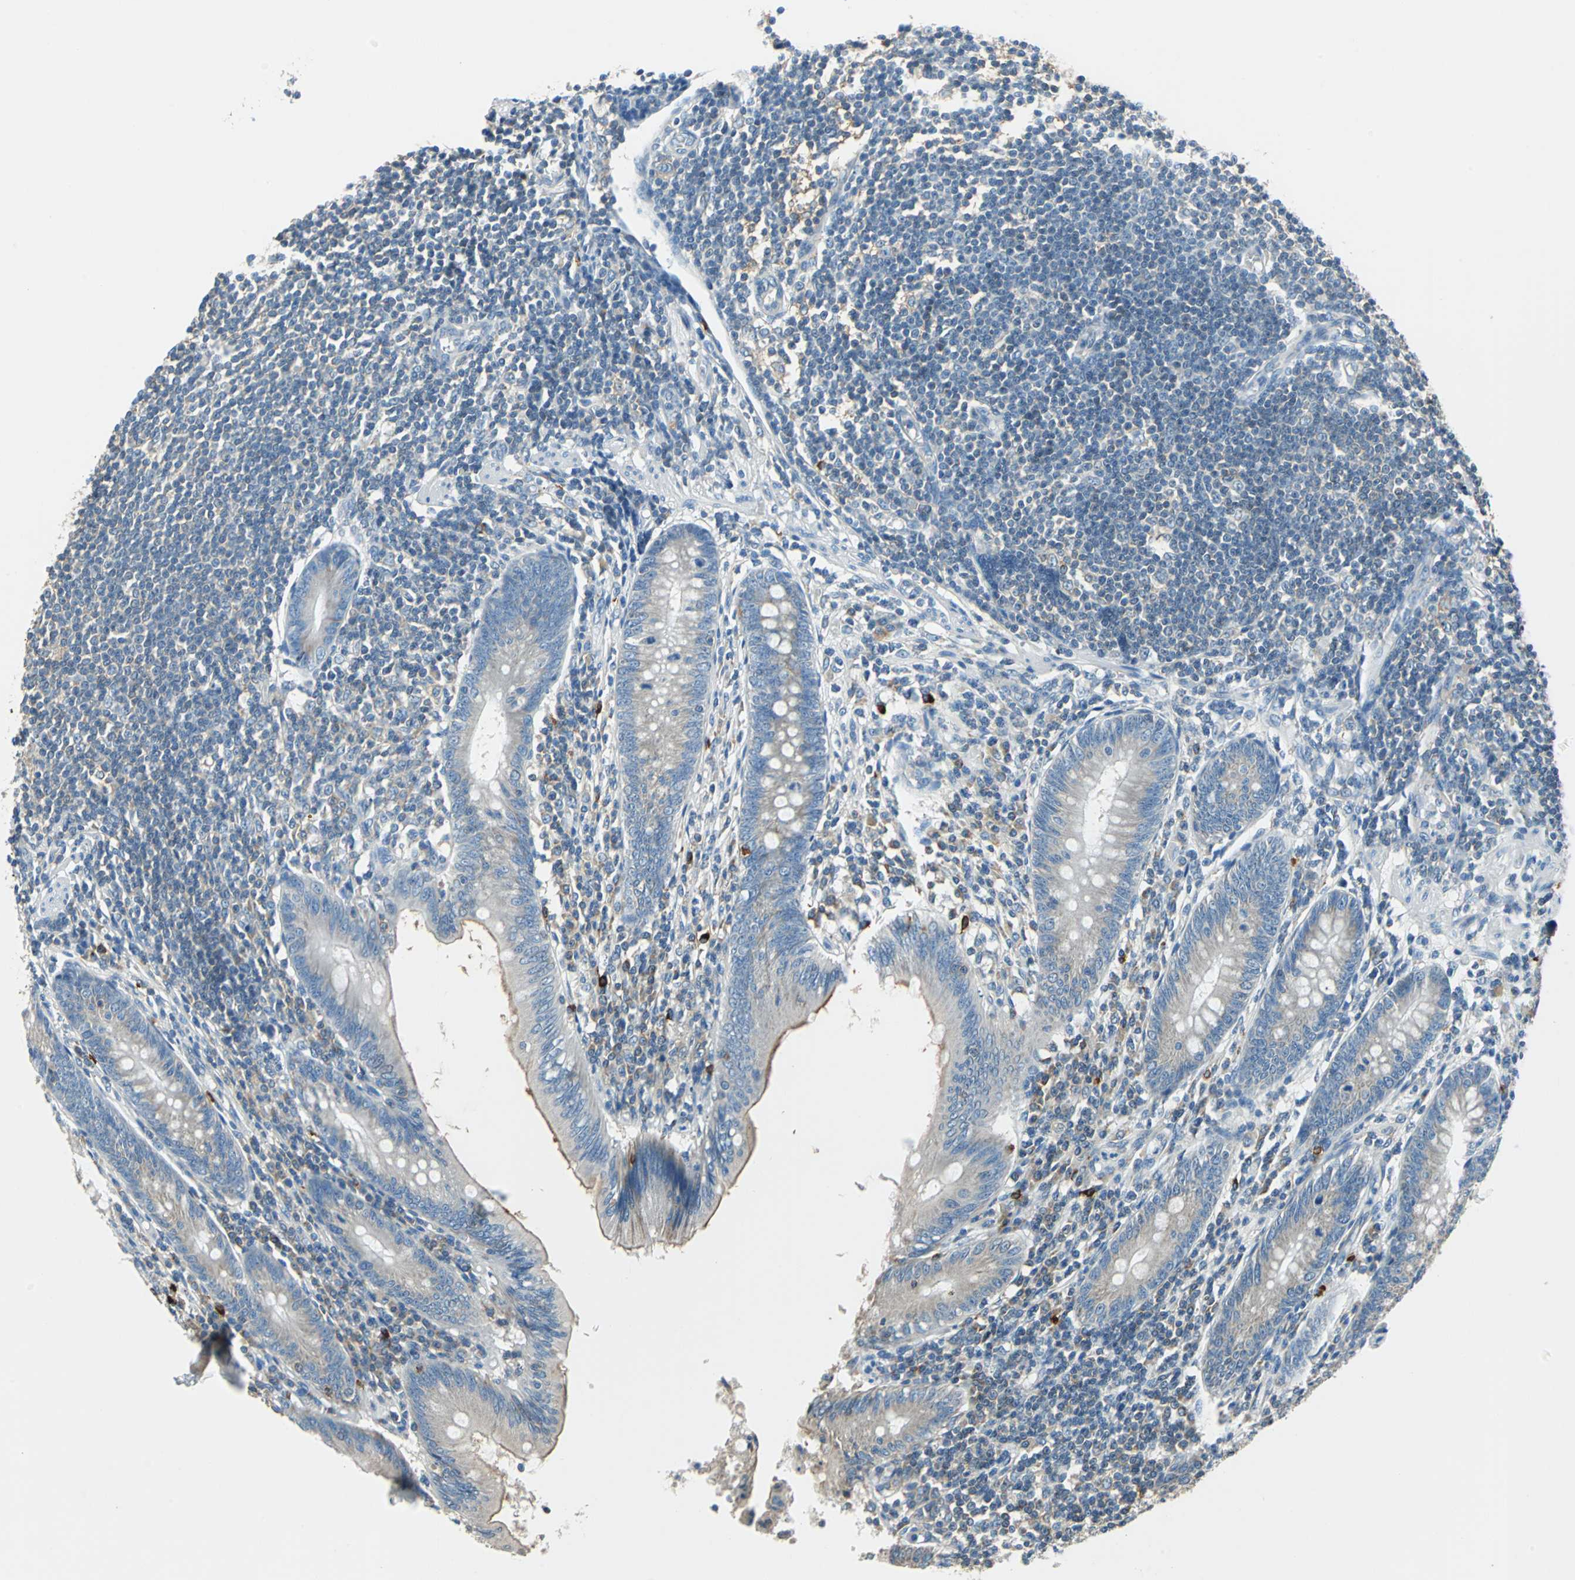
{"staining": {"intensity": "weak", "quantity": "<25%", "location": "cytoplasmic/membranous"}, "tissue": "appendix", "cell_type": "Glandular cells", "image_type": "normal", "snomed": [{"axis": "morphology", "description": "Normal tissue, NOS"}, {"axis": "morphology", "description": "Inflammation, NOS"}, {"axis": "topography", "description": "Appendix"}], "caption": "Normal appendix was stained to show a protein in brown. There is no significant expression in glandular cells. Brightfield microscopy of immunohistochemistry (IHC) stained with DAB (3,3'-diaminobenzidine) (brown) and hematoxylin (blue), captured at high magnification.", "gene": "CPA3", "patient": {"sex": "male", "age": 46}}